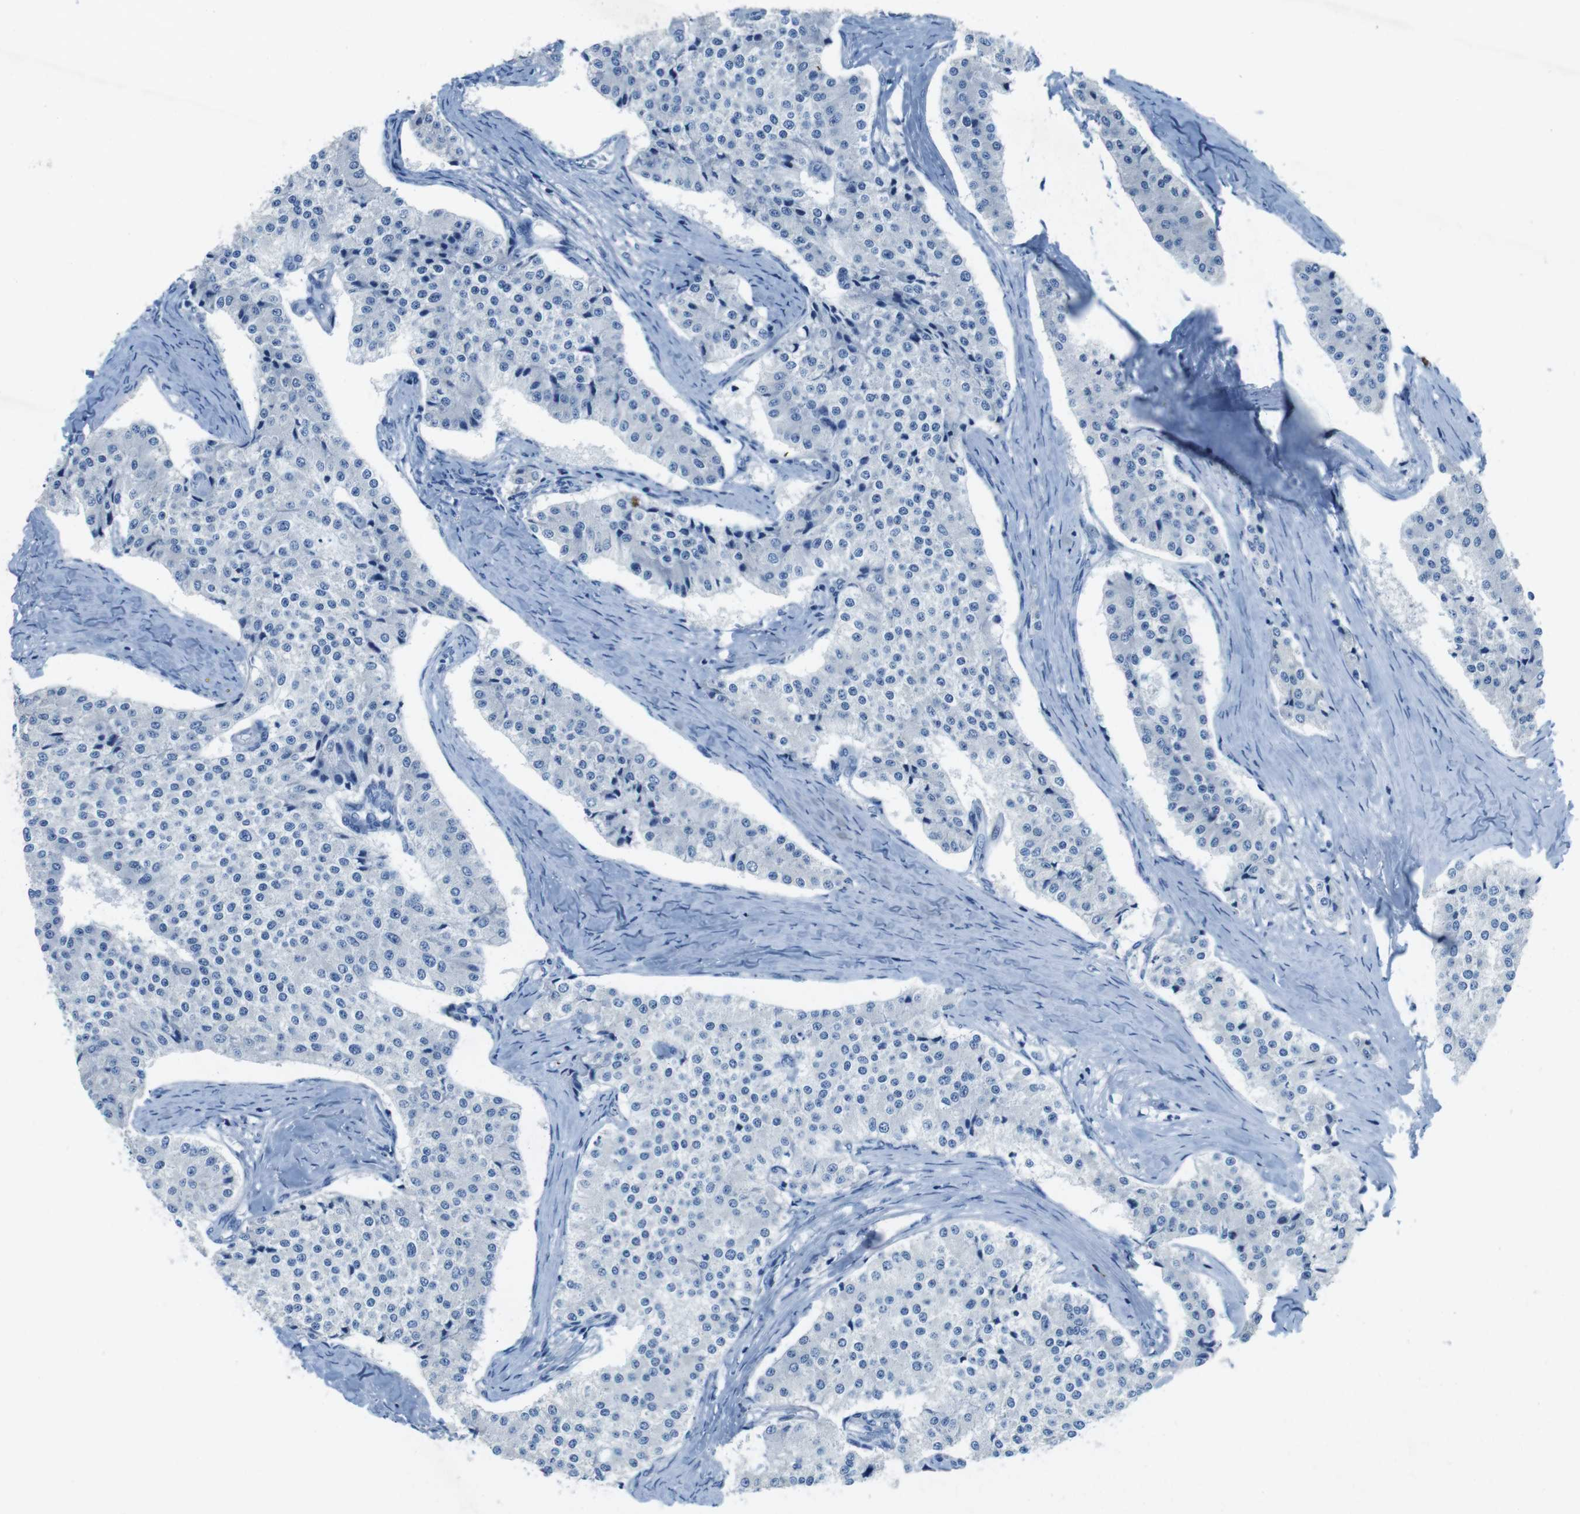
{"staining": {"intensity": "negative", "quantity": "none", "location": "none"}, "tissue": "carcinoid", "cell_type": "Tumor cells", "image_type": "cancer", "snomed": [{"axis": "morphology", "description": "Carcinoid, malignant, NOS"}, {"axis": "topography", "description": "Colon"}], "caption": "Malignant carcinoid was stained to show a protein in brown. There is no significant positivity in tumor cells. (Immunohistochemistry (ihc), brightfield microscopy, high magnification).", "gene": "SLC35A3", "patient": {"sex": "female", "age": 52}}